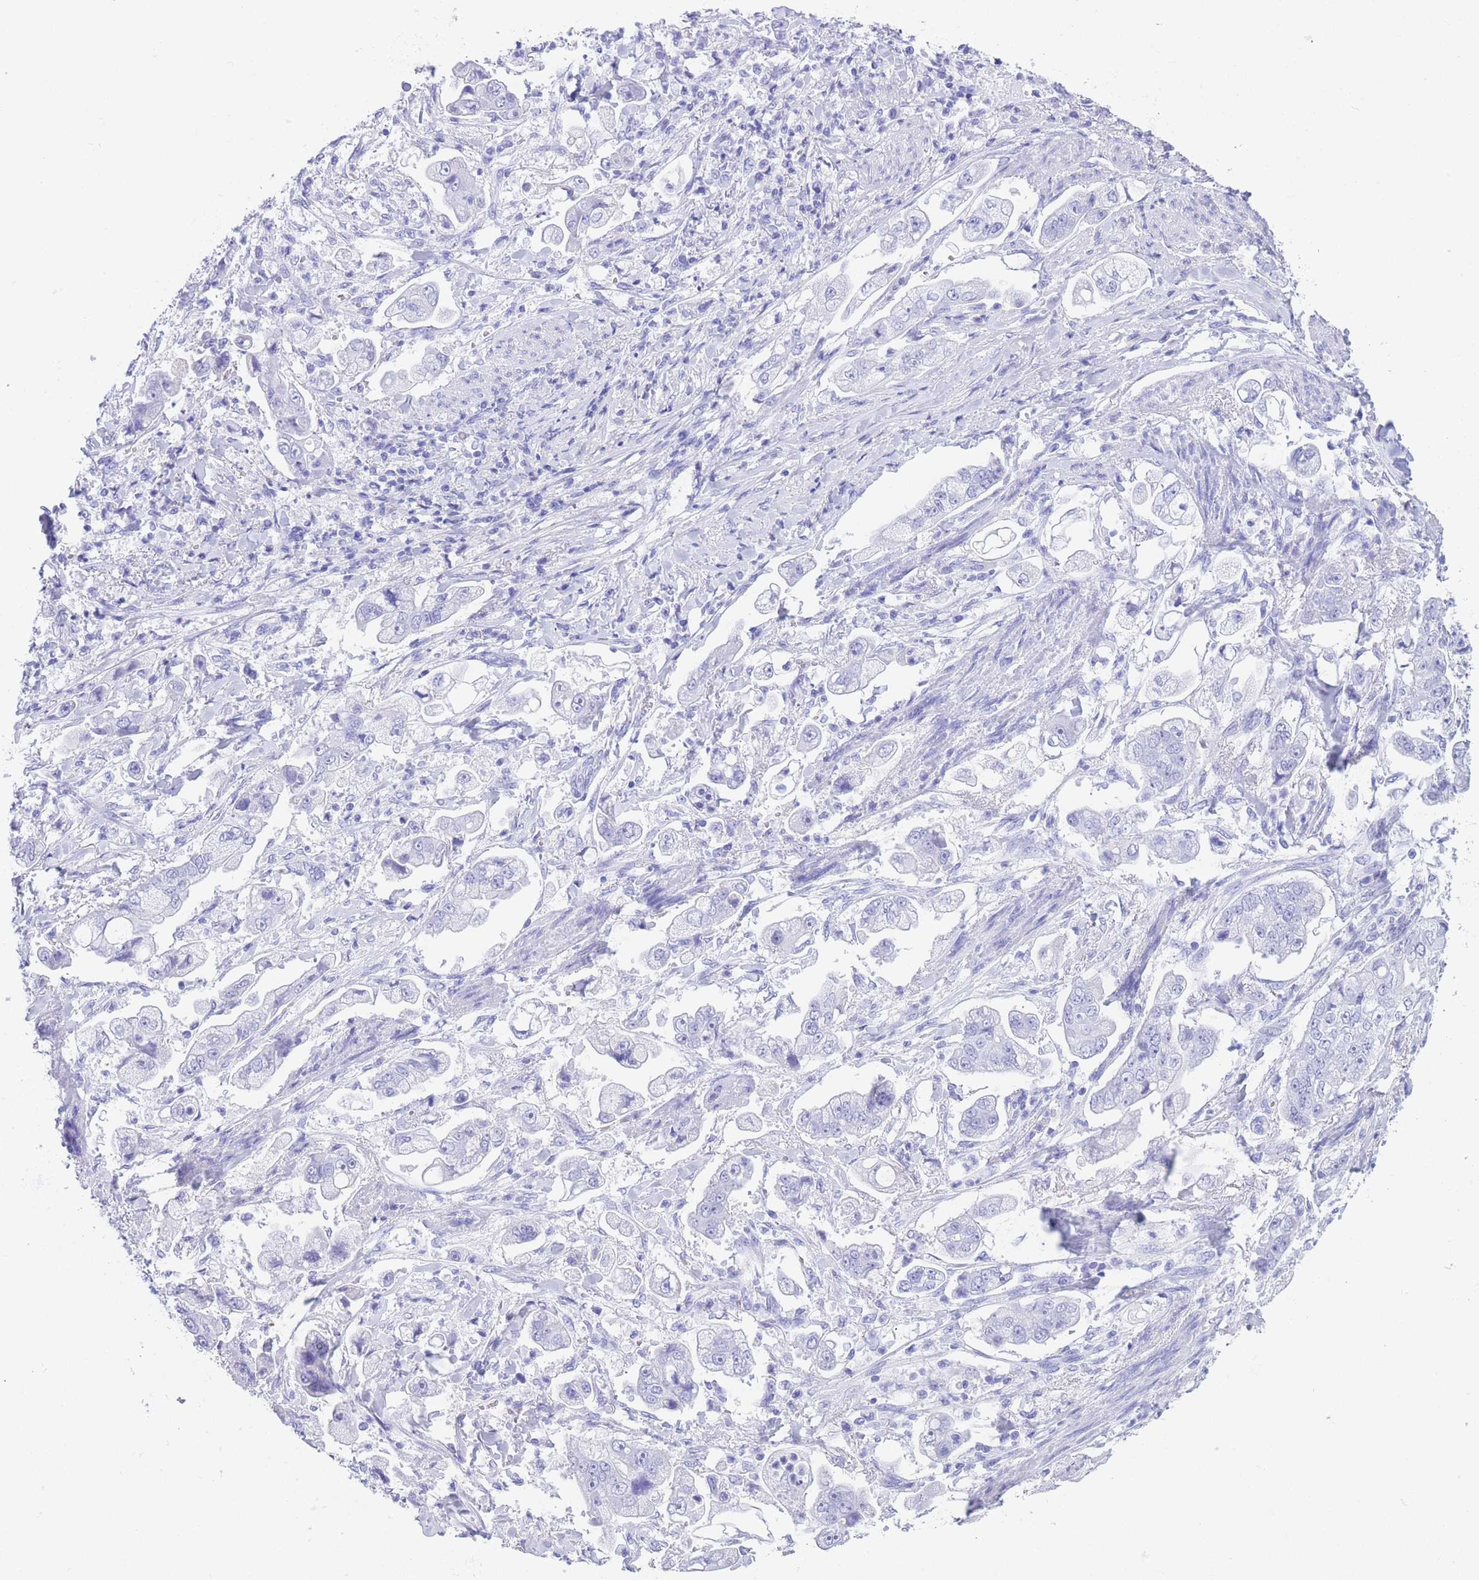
{"staining": {"intensity": "negative", "quantity": "none", "location": "none"}, "tissue": "stomach cancer", "cell_type": "Tumor cells", "image_type": "cancer", "snomed": [{"axis": "morphology", "description": "Adenocarcinoma, NOS"}, {"axis": "topography", "description": "Stomach"}], "caption": "A photomicrograph of stomach cancer stained for a protein displays no brown staining in tumor cells. (DAB immunohistochemistry (IHC), high magnification).", "gene": "SLCO1B3", "patient": {"sex": "male", "age": 62}}